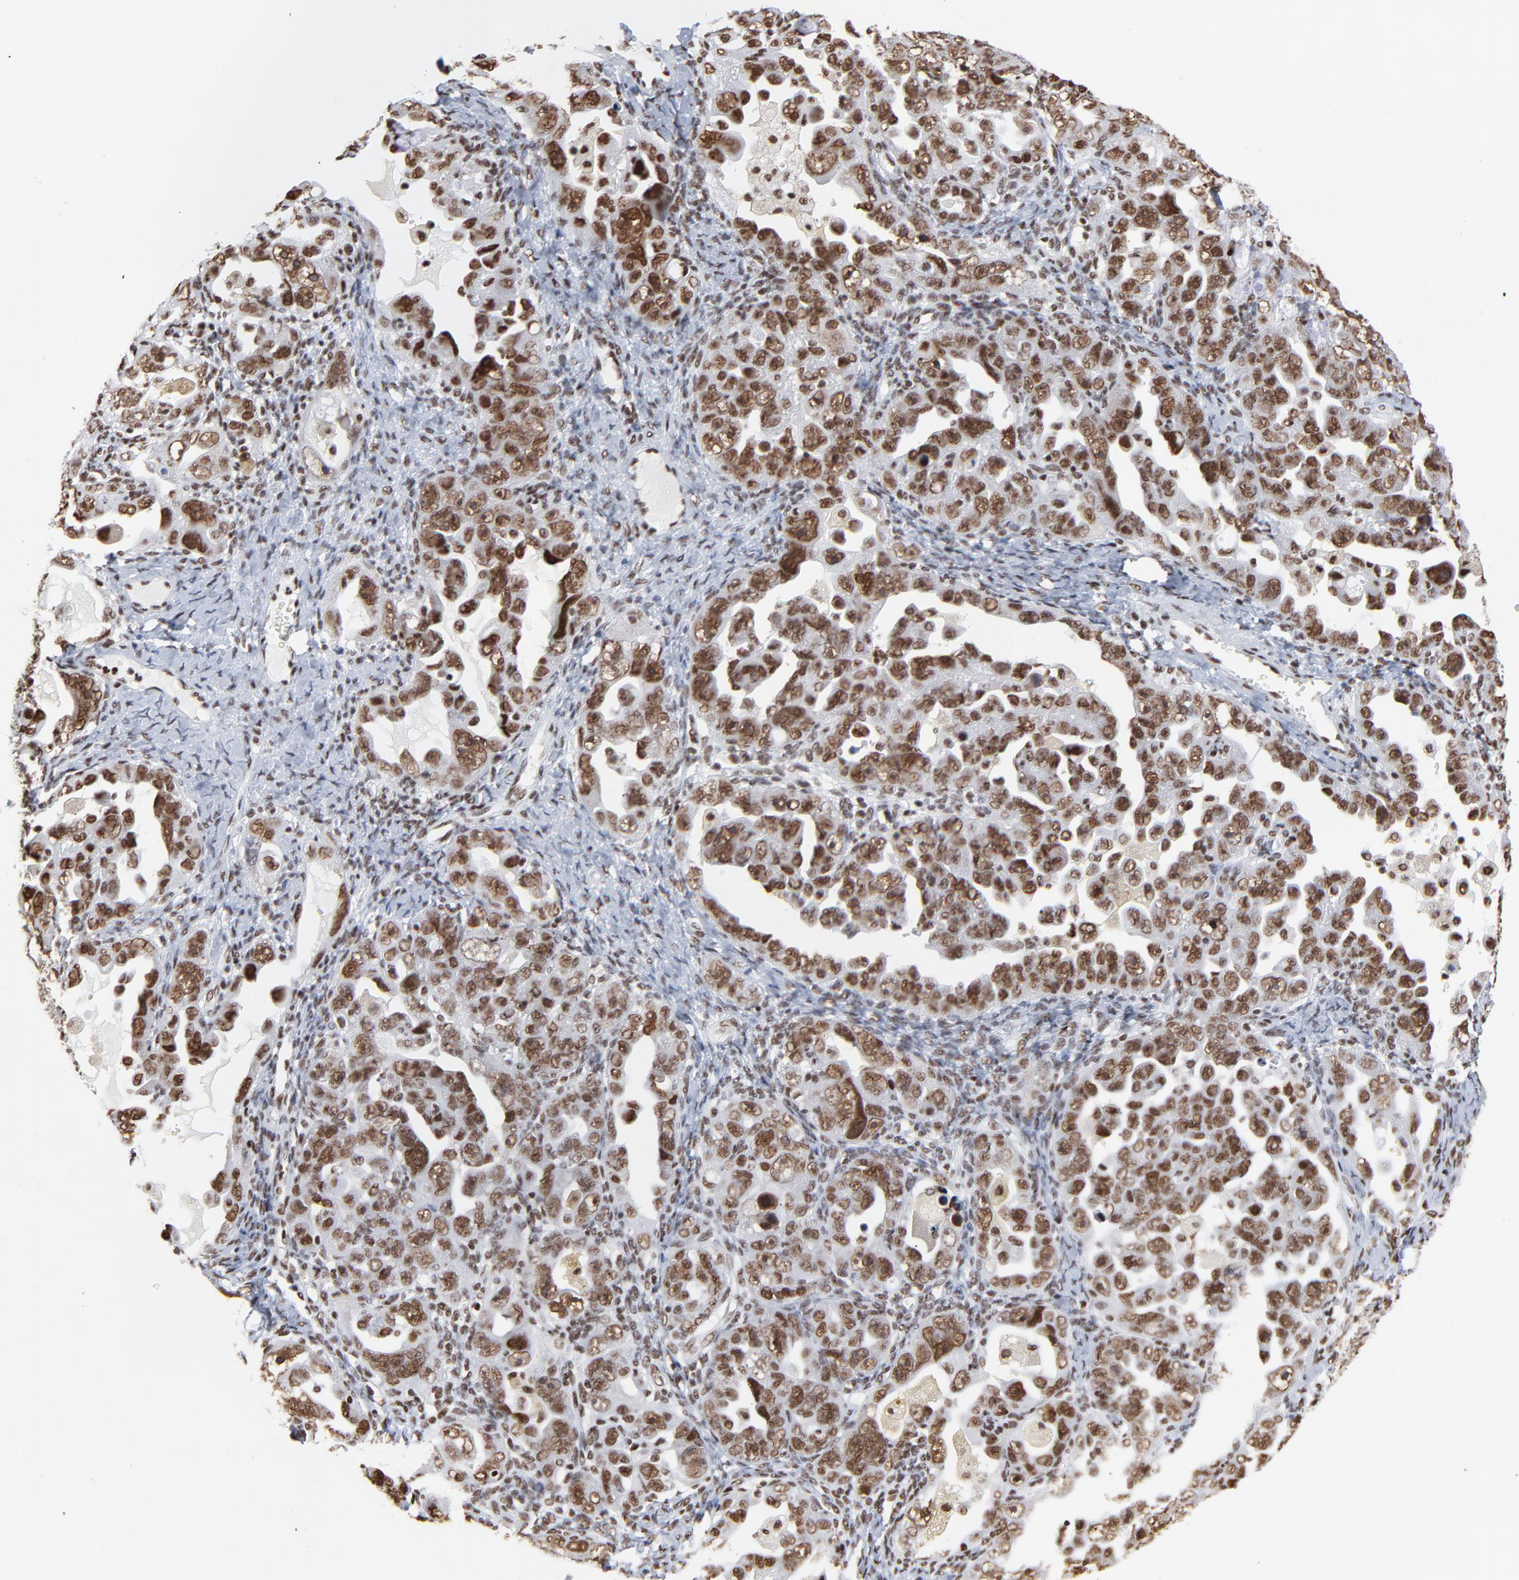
{"staining": {"intensity": "strong", "quantity": ">75%", "location": "nuclear"}, "tissue": "ovarian cancer", "cell_type": "Tumor cells", "image_type": "cancer", "snomed": [{"axis": "morphology", "description": "Cystadenocarcinoma, serous, NOS"}, {"axis": "topography", "description": "Ovary"}], "caption": "The micrograph displays a brown stain indicating the presence of a protein in the nuclear of tumor cells in ovarian cancer.", "gene": "CREB1", "patient": {"sex": "female", "age": 66}}